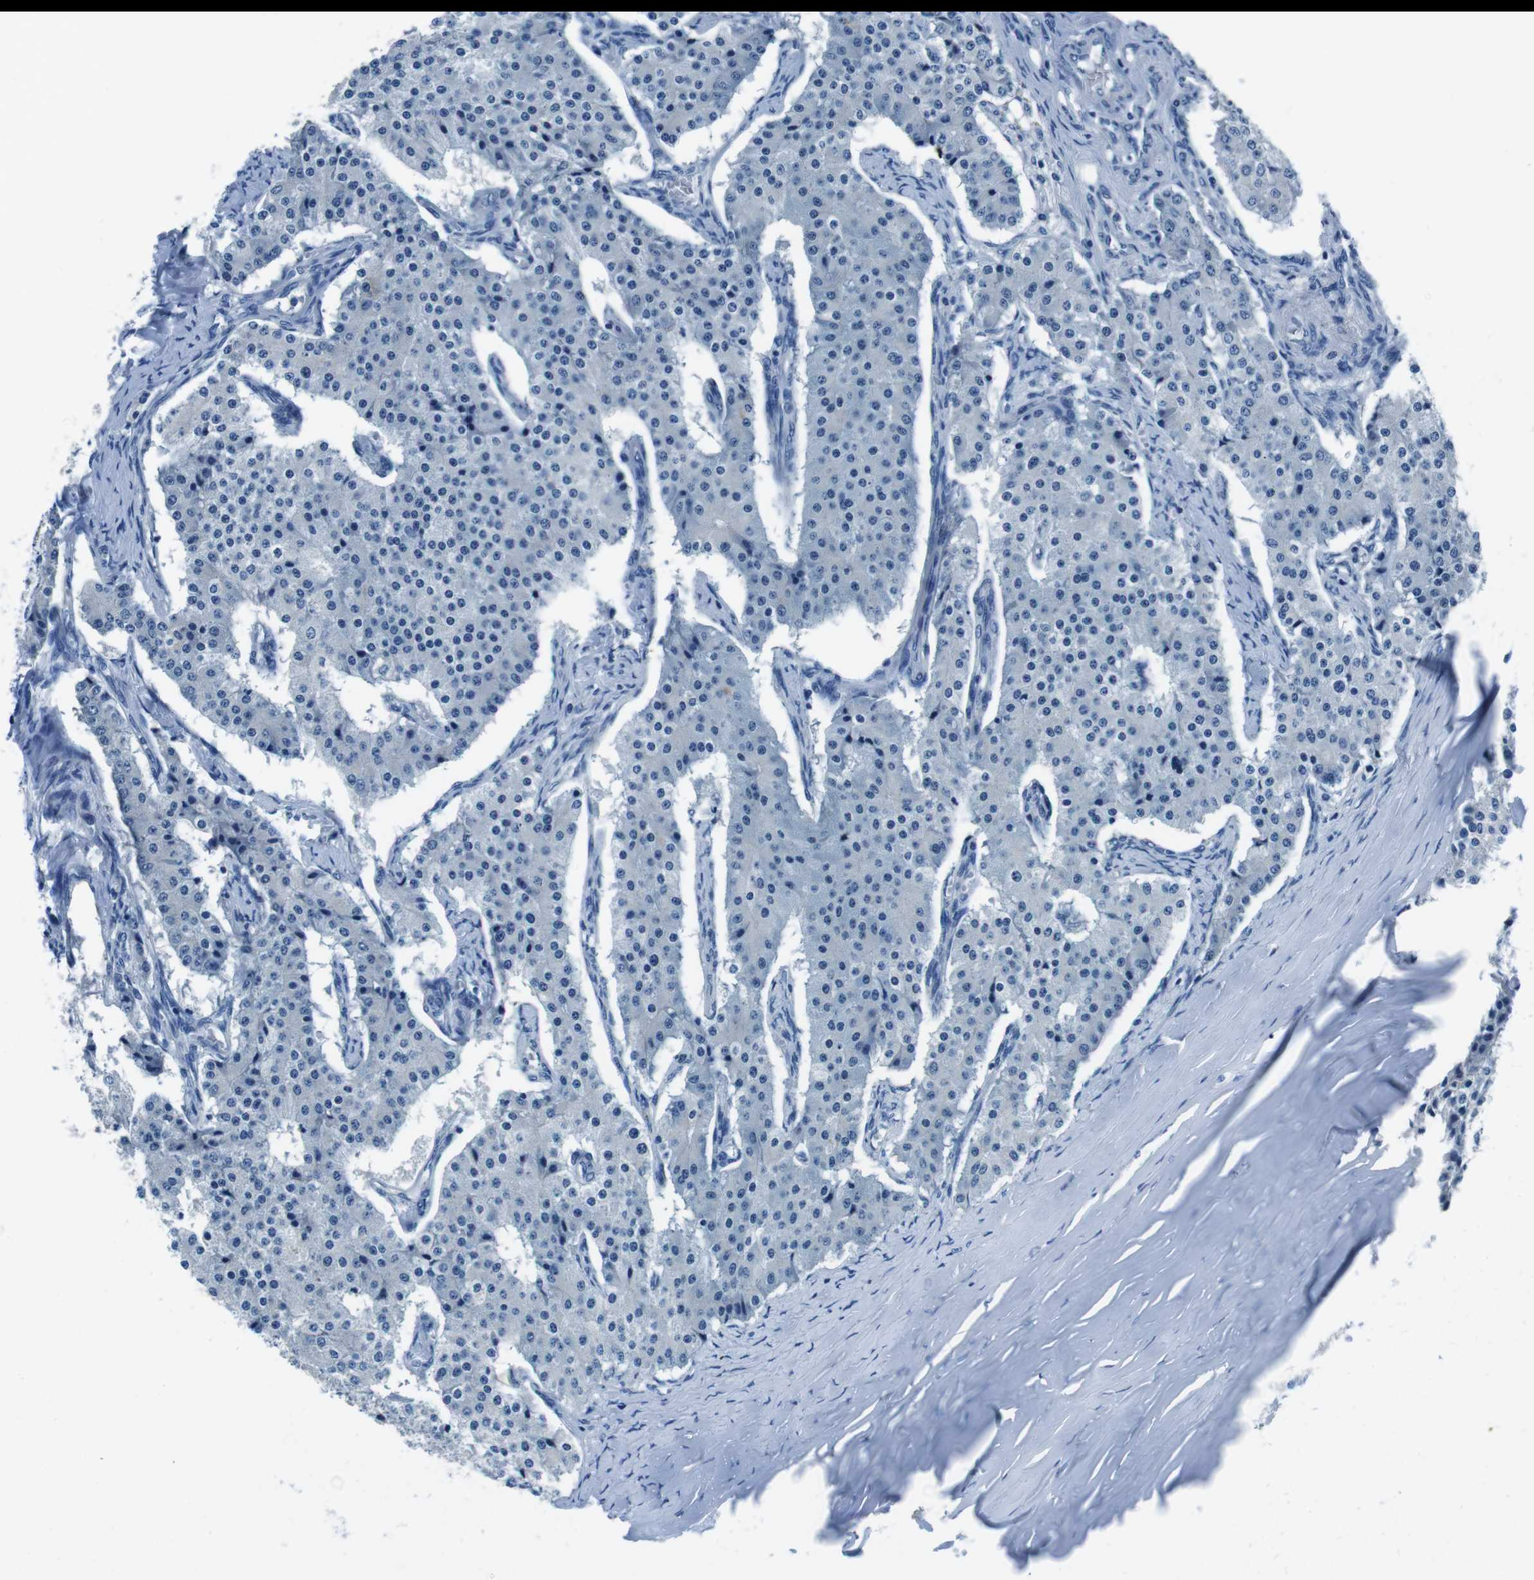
{"staining": {"intensity": "negative", "quantity": "none", "location": "none"}, "tissue": "carcinoid", "cell_type": "Tumor cells", "image_type": "cancer", "snomed": [{"axis": "morphology", "description": "Carcinoid, malignant, NOS"}, {"axis": "topography", "description": "Colon"}], "caption": "Protein analysis of carcinoid (malignant) demonstrates no significant positivity in tumor cells.", "gene": "CASQ1", "patient": {"sex": "female", "age": 52}}